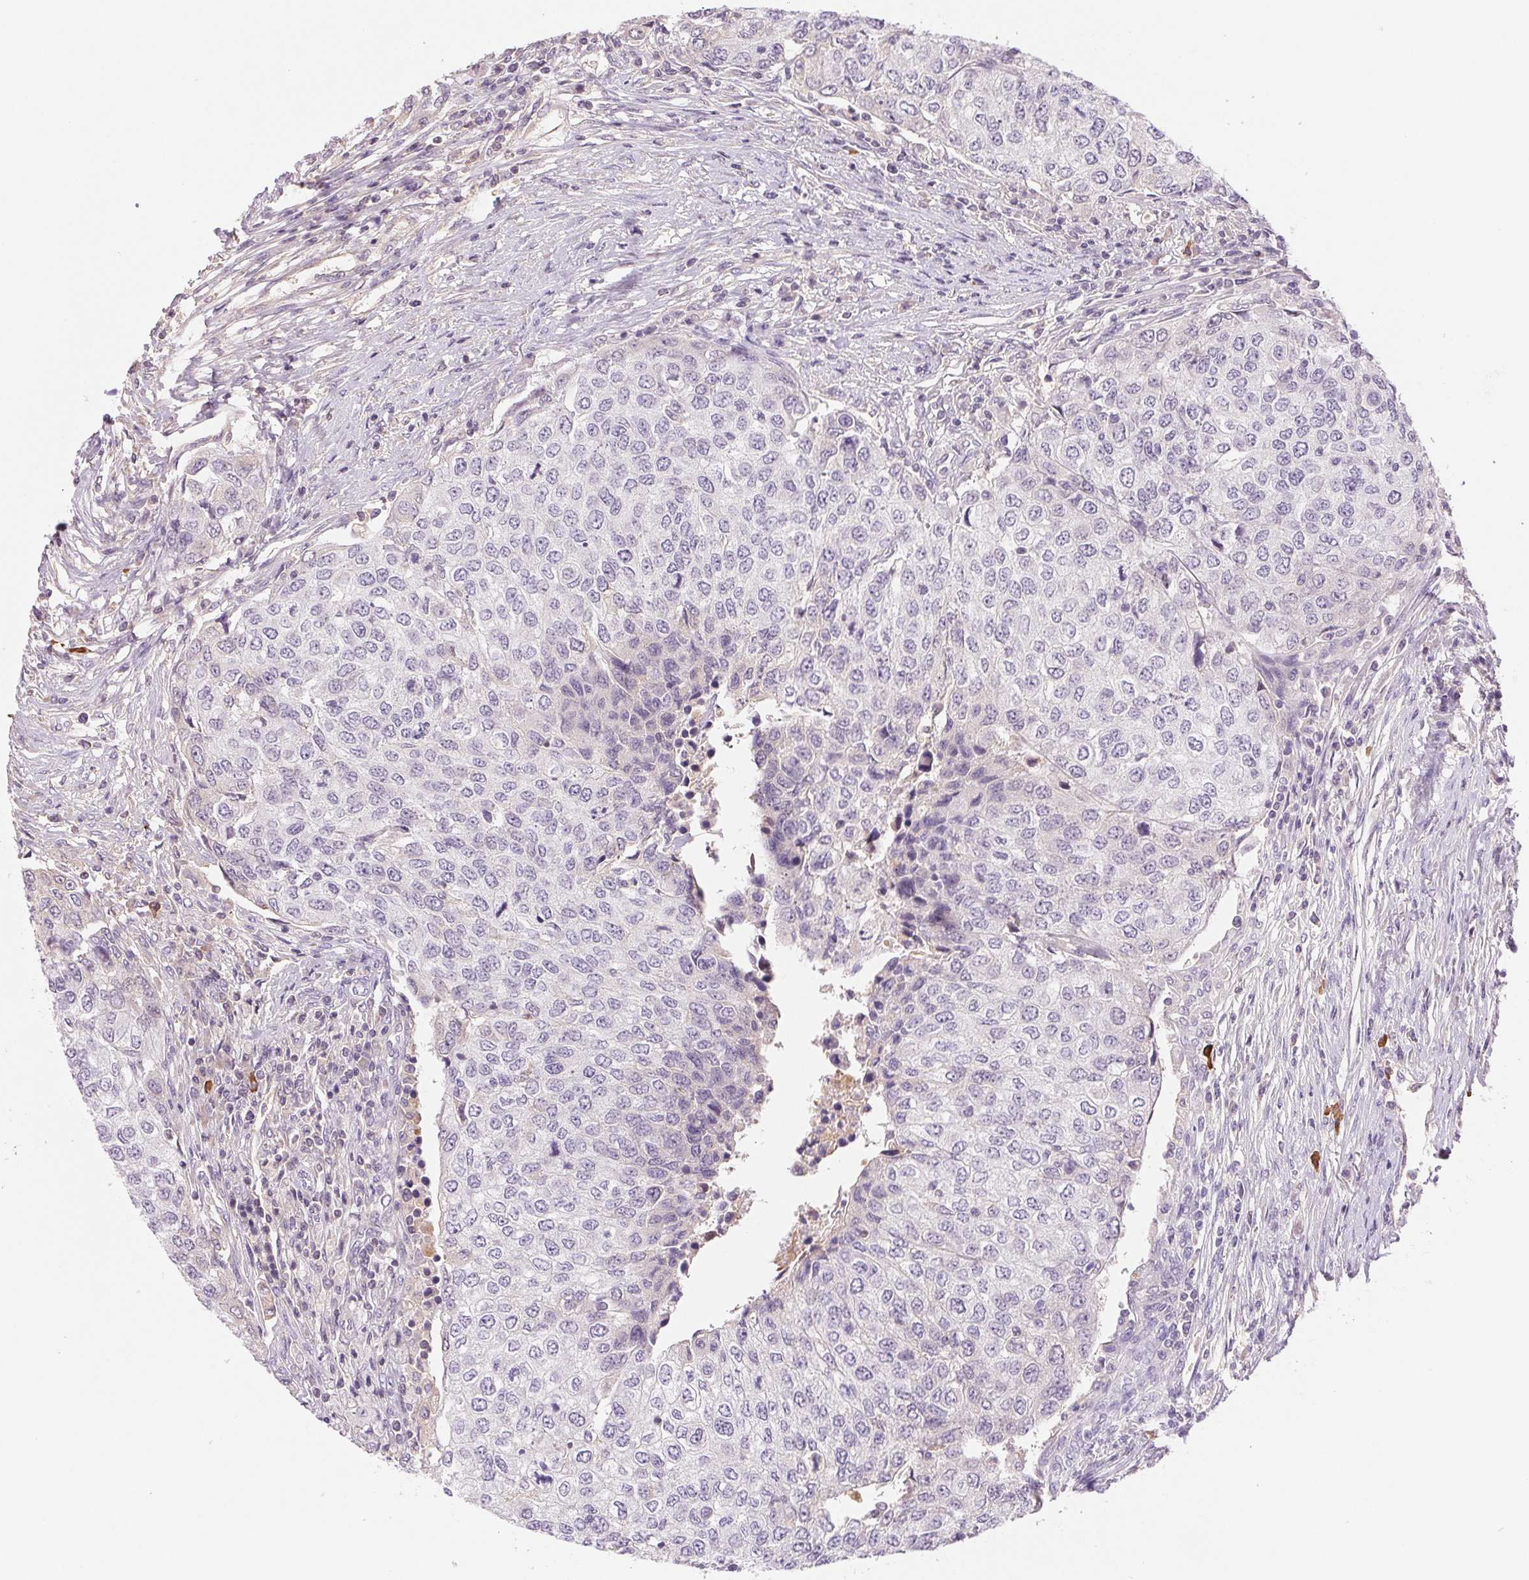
{"staining": {"intensity": "negative", "quantity": "none", "location": "none"}, "tissue": "urothelial cancer", "cell_type": "Tumor cells", "image_type": "cancer", "snomed": [{"axis": "morphology", "description": "Urothelial carcinoma, High grade"}, {"axis": "topography", "description": "Urinary bladder"}], "caption": "This is a image of immunohistochemistry (IHC) staining of urothelial carcinoma (high-grade), which shows no positivity in tumor cells.", "gene": "IFIT1B", "patient": {"sex": "female", "age": 78}}